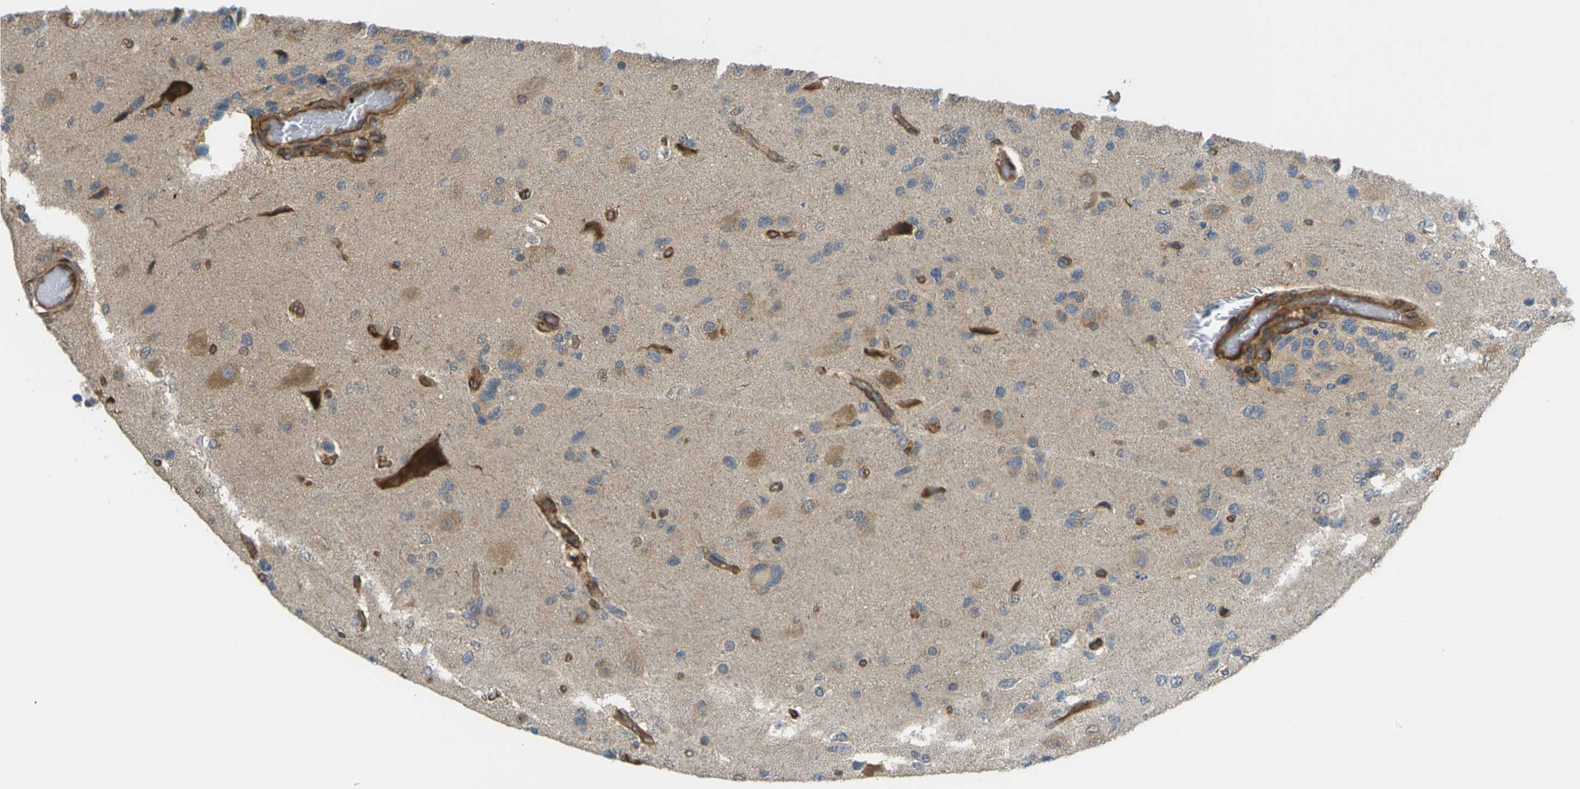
{"staining": {"intensity": "moderate", "quantity": "<25%", "location": "cytoplasmic/membranous"}, "tissue": "glioma", "cell_type": "Tumor cells", "image_type": "cancer", "snomed": [{"axis": "morphology", "description": "Glioma, malignant, High grade"}, {"axis": "topography", "description": "Brain"}], "caption": "There is low levels of moderate cytoplasmic/membranous positivity in tumor cells of glioma, as demonstrated by immunohistochemical staining (brown color).", "gene": "DDHD2", "patient": {"sex": "female", "age": 58}}